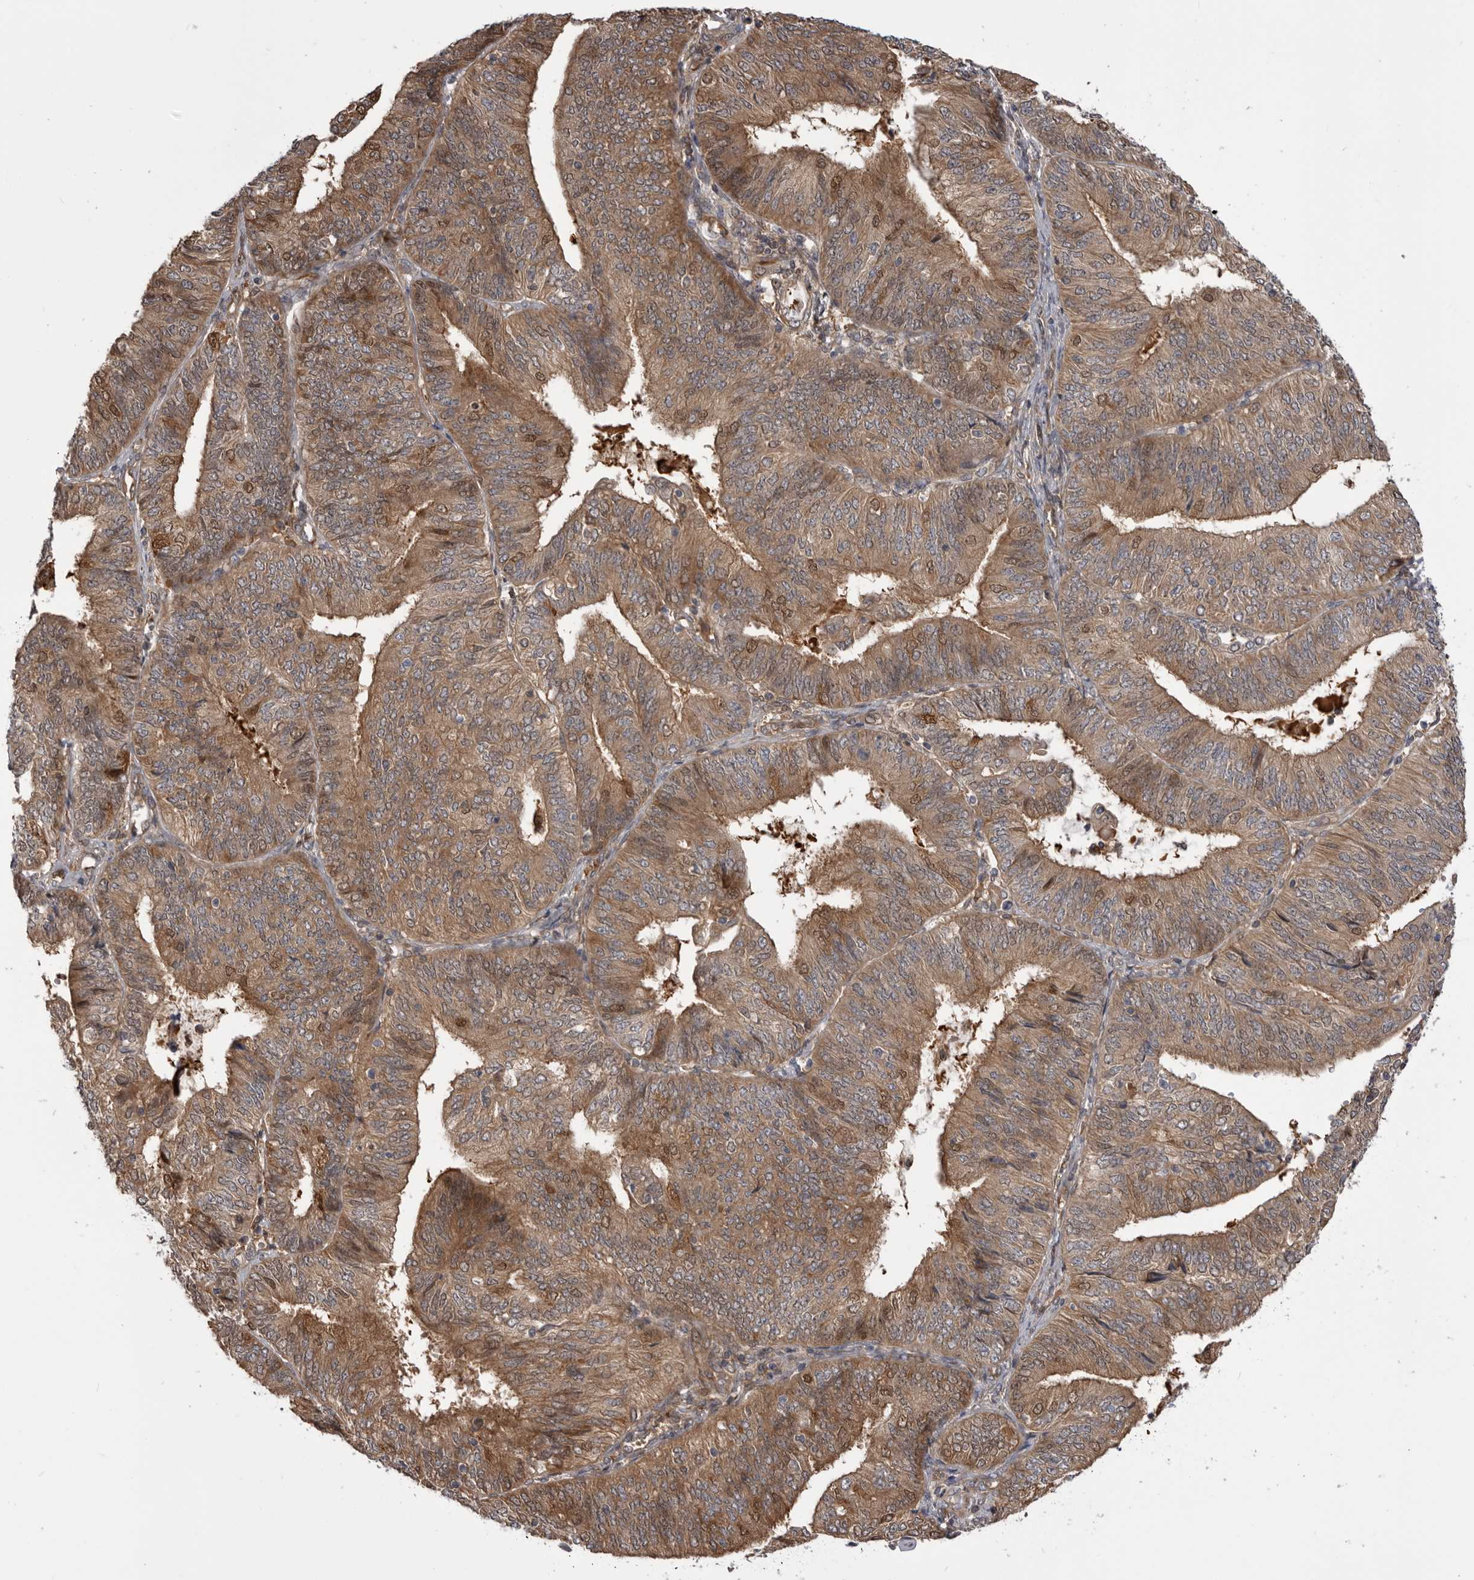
{"staining": {"intensity": "moderate", "quantity": ">75%", "location": "cytoplasmic/membranous,nuclear"}, "tissue": "endometrial cancer", "cell_type": "Tumor cells", "image_type": "cancer", "snomed": [{"axis": "morphology", "description": "Adenocarcinoma, NOS"}, {"axis": "topography", "description": "Endometrium"}], "caption": "Endometrial adenocarcinoma tissue reveals moderate cytoplasmic/membranous and nuclear expression in approximately >75% of tumor cells", "gene": "RAB3GAP2", "patient": {"sex": "female", "age": 58}}